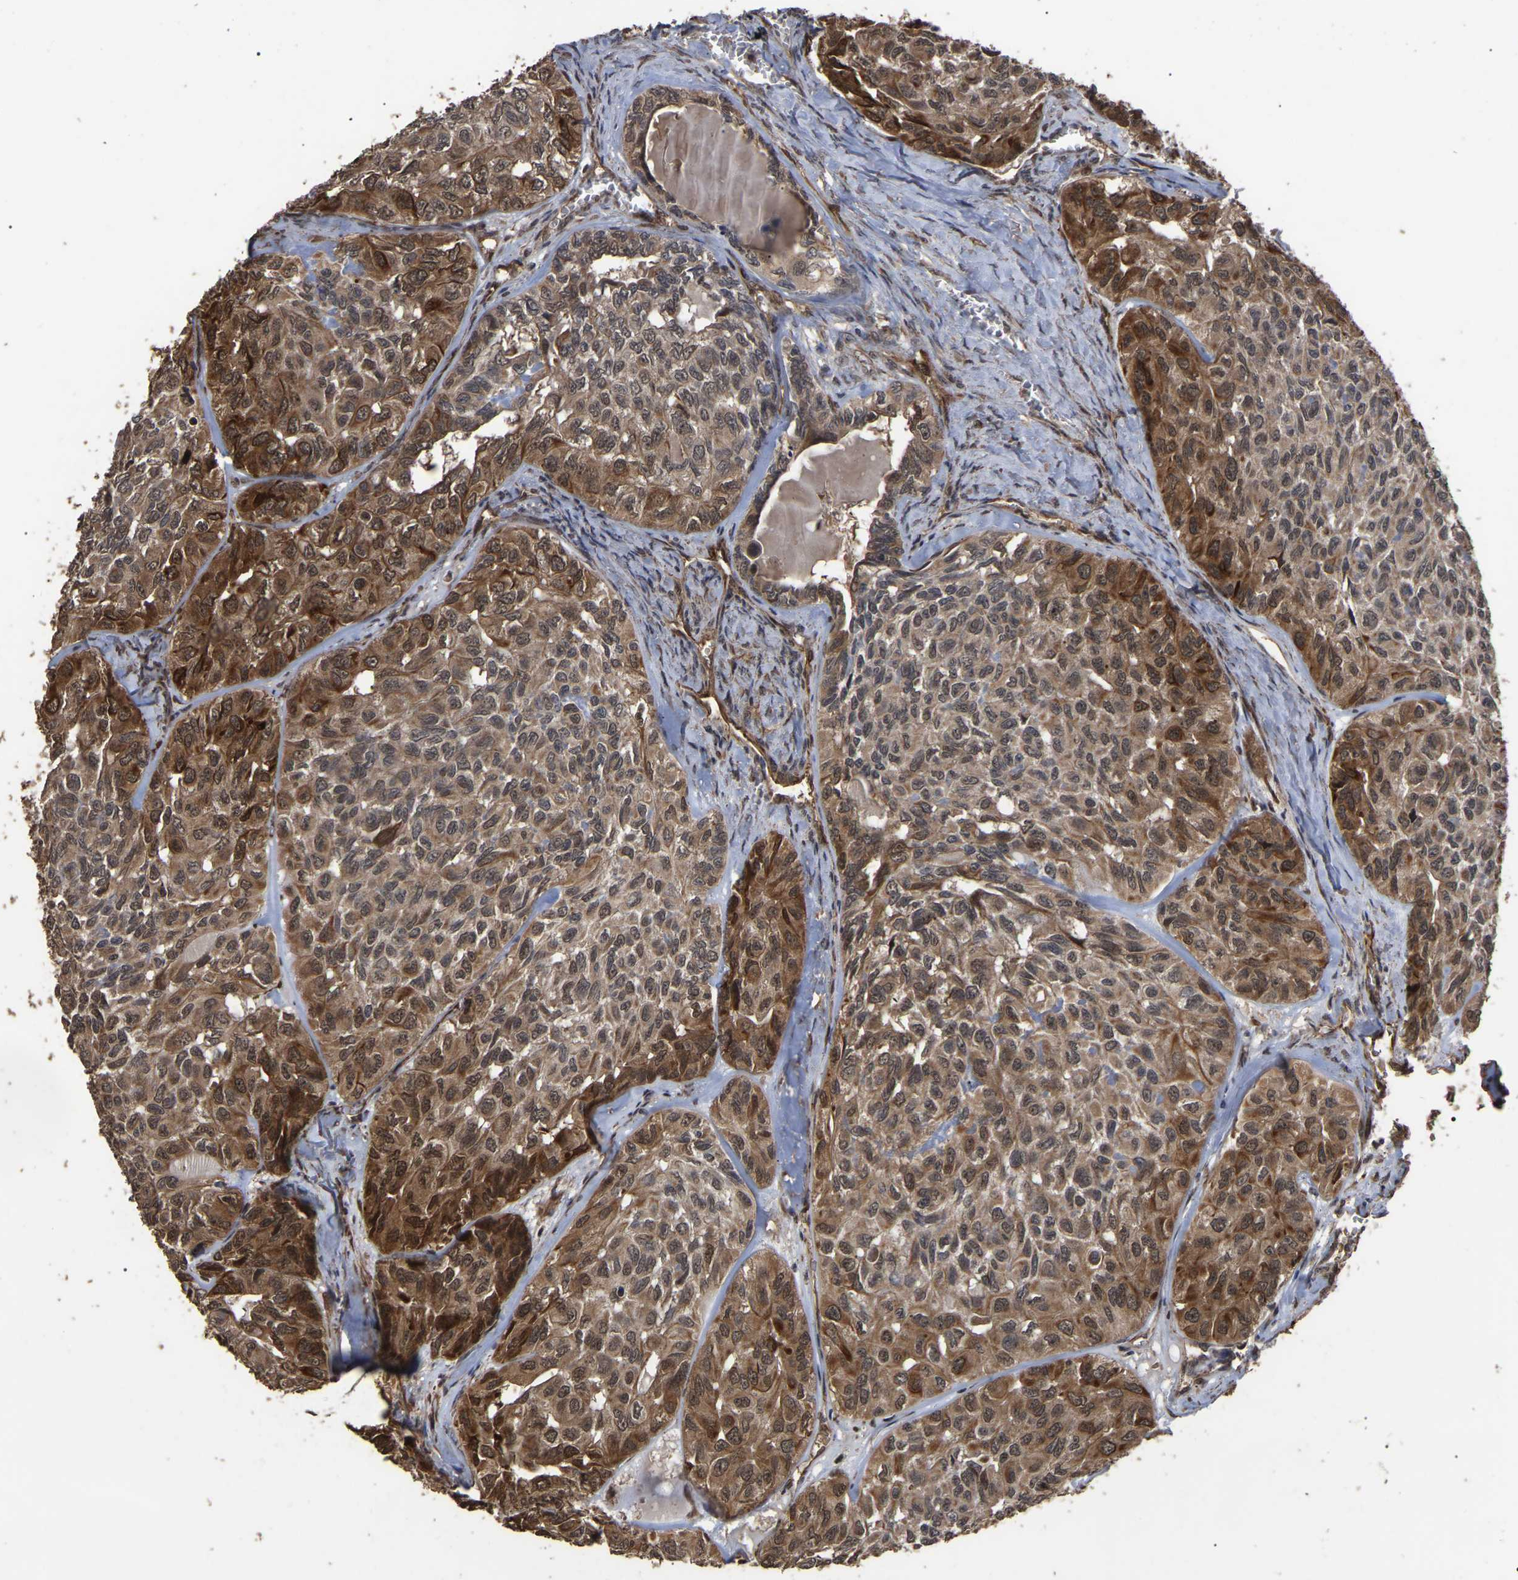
{"staining": {"intensity": "moderate", "quantity": ">75%", "location": "cytoplasmic/membranous"}, "tissue": "head and neck cancer", "cell_type": "Tumor cells", "image_type": "cancer", "snomed": [{"axis": "morphology", "description": "Adenocarcinoma, NOS"}, {"axis": "topography", "description": "Salivary gland, NOS"}, {"axis": "topography", "description": "Head-Neck"}], "caption": "Protein expression analysis of human head and neck cancer reveals moderate cytoplasmic/membranous positivity in about >75% of tumor cells. The staining was performed using DAB, with brown indicating positive protein expression. Nuclei are stained blue with hematoxylin.", "gene": "FAM161B", "patient": {"sex": "female", "age": 76}}